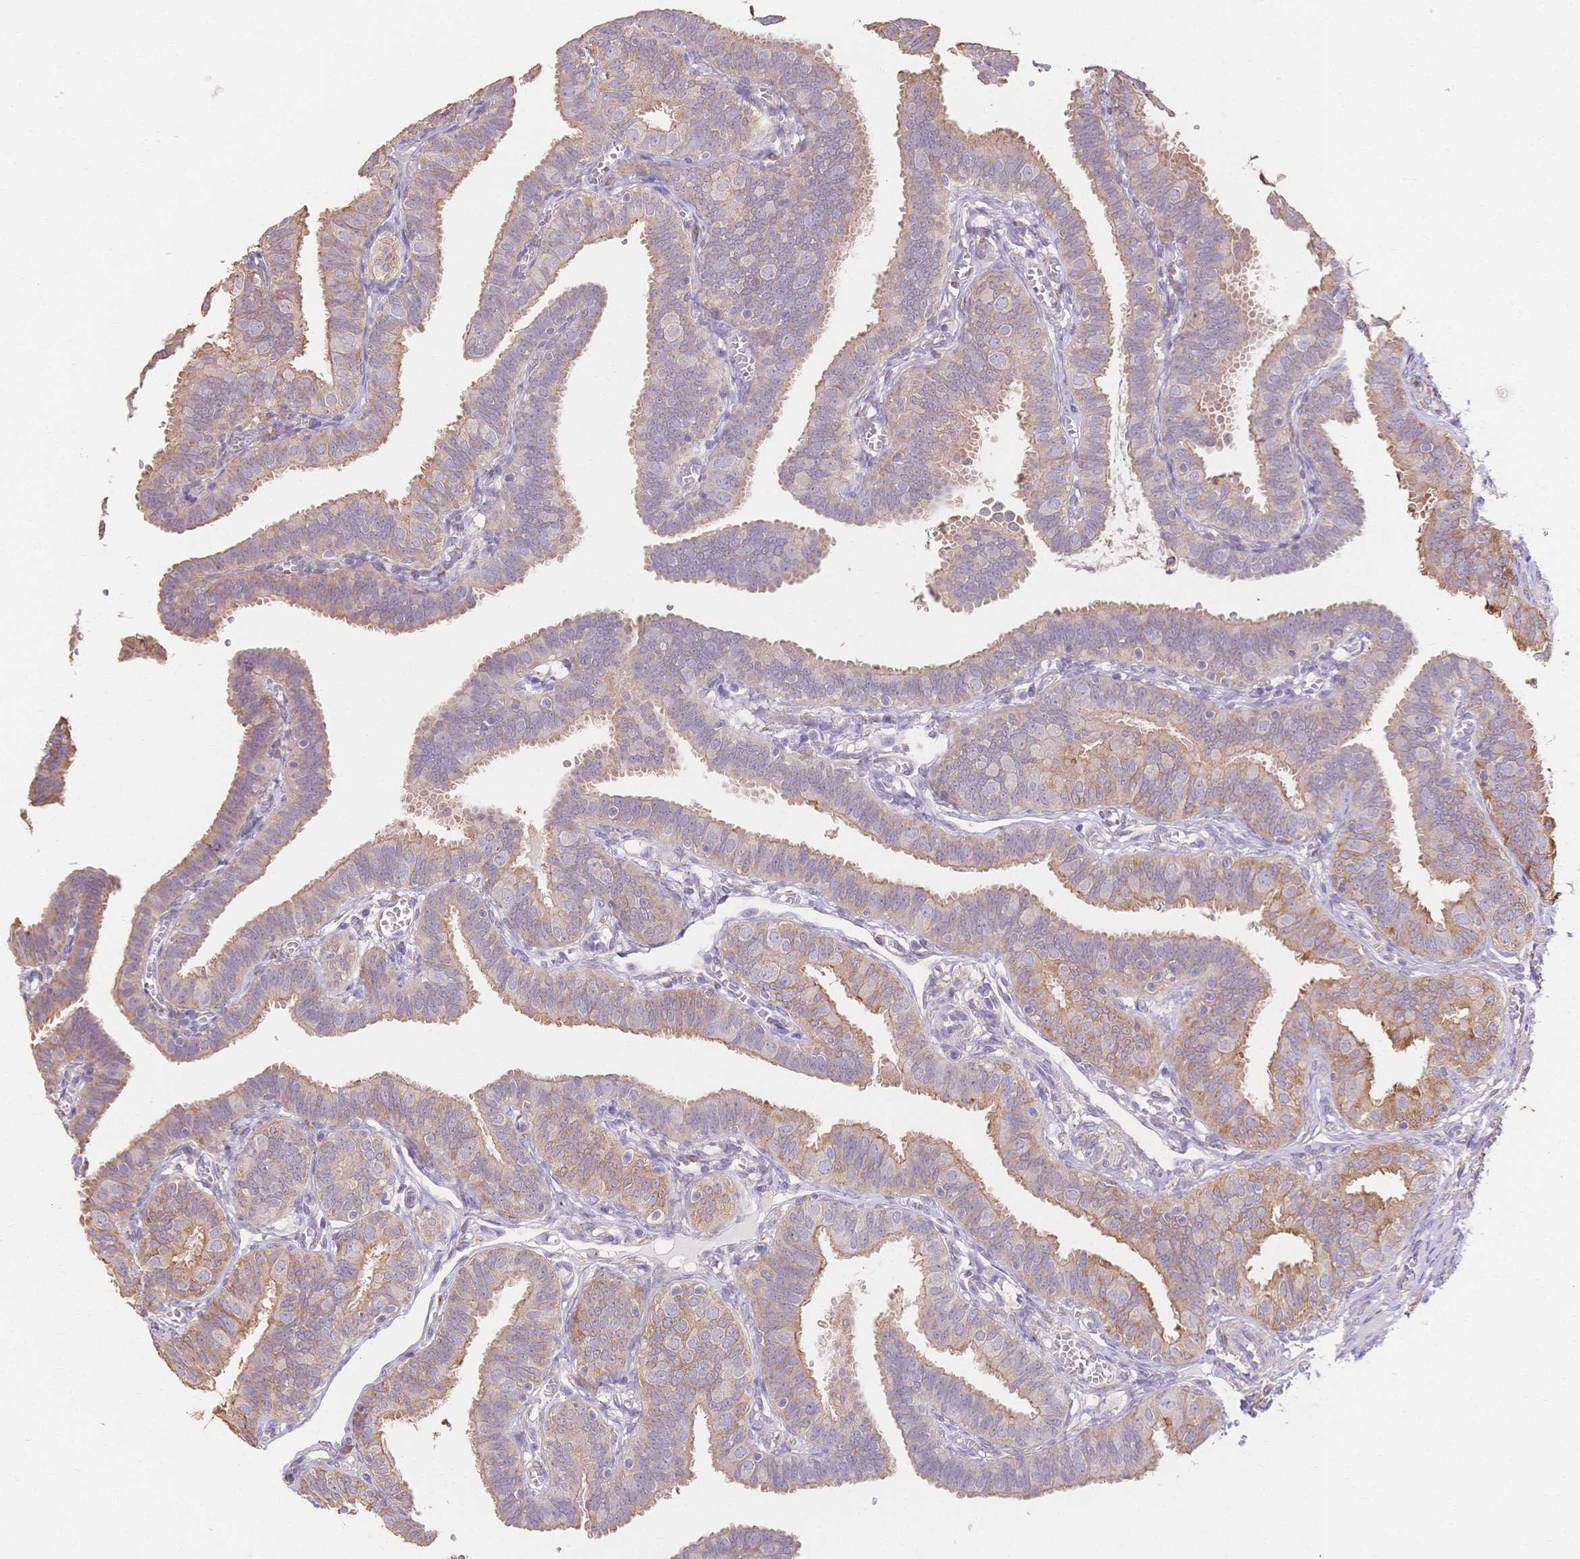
{"staining": {"intensity": "weak", "quantity": "25%-75%", "location": "cytoplasmic/membranous"}, "tissue": "fallopian tube", "cell_type": "Glandular cells", "image_type": "normal", "snomed": [{"axis": "morphology", "description": "Normal tissue, NOS"}, {"axis": "topography", "description": "Fallopian tube"}], "caption": "The image reveals staining of unremarkable fallopian tube, revealing weak cytoplasmic/membranous protein staining (brown color) within glandular cells.", "gene": "HS3ST5", "patient": {"sex": "female", "age": 25}}